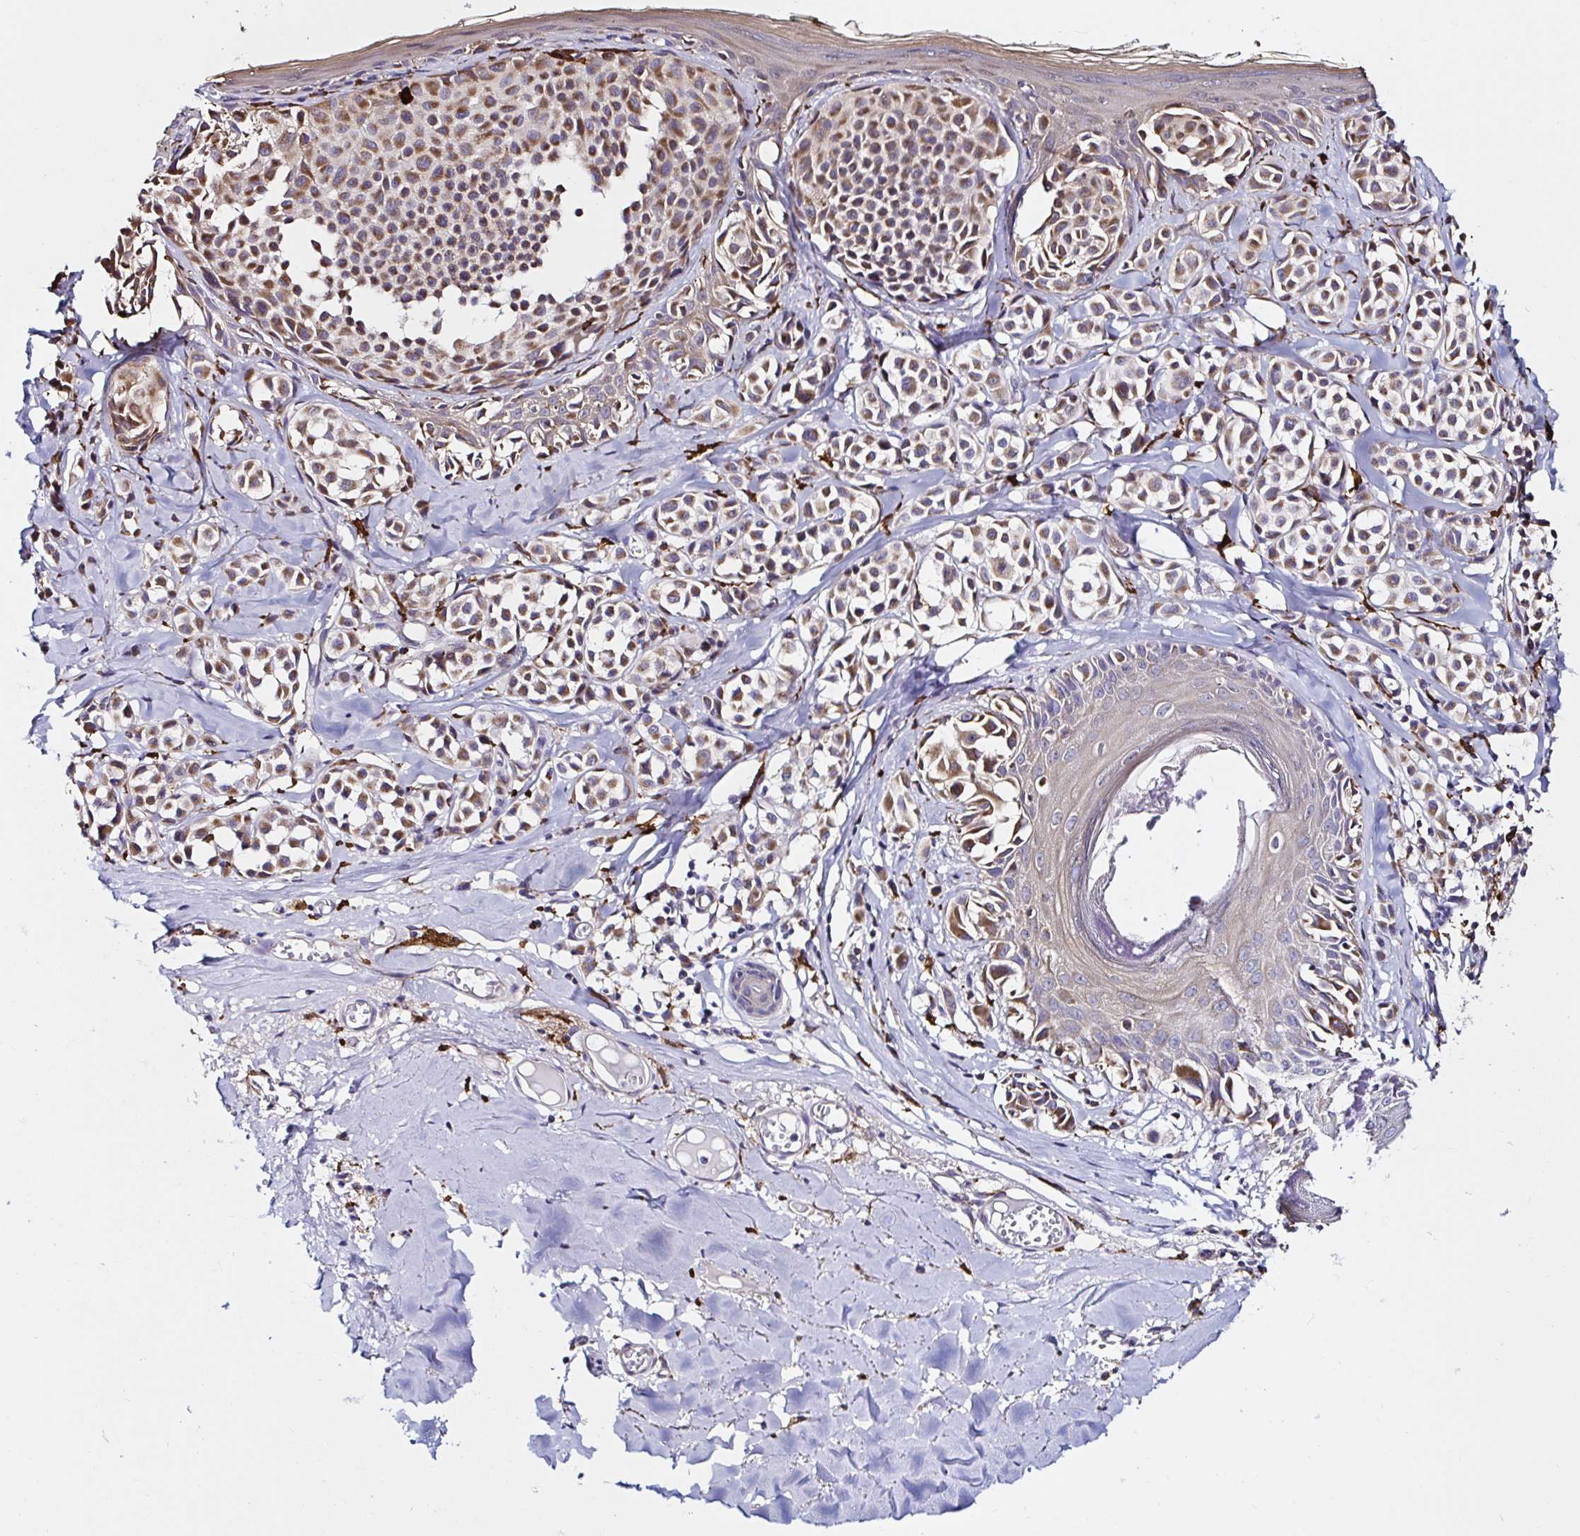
{"staining": {"intensity": "moderate", "quantity": "25%-75%", "location": "cytoplasmic/membranous"}, "tissue": "melanoma", "cell_type": "Tumor cells", "image_type": "cancer", "snomed": [{"axis": "morphology", "description": "Malignant melanoma, NOS"}, {"axis": "topography", "description": "Skin"}], "caption": "DAB (3,3'-diaminobenzidine) immunohistochemical staining of human melanoma exhibits moderate cytoplasmic/membranous protein positivity in approximately 25%-75% of tumor cells.", "gene": "MSR1", "patient": {"sex": "female", "age": 43}}